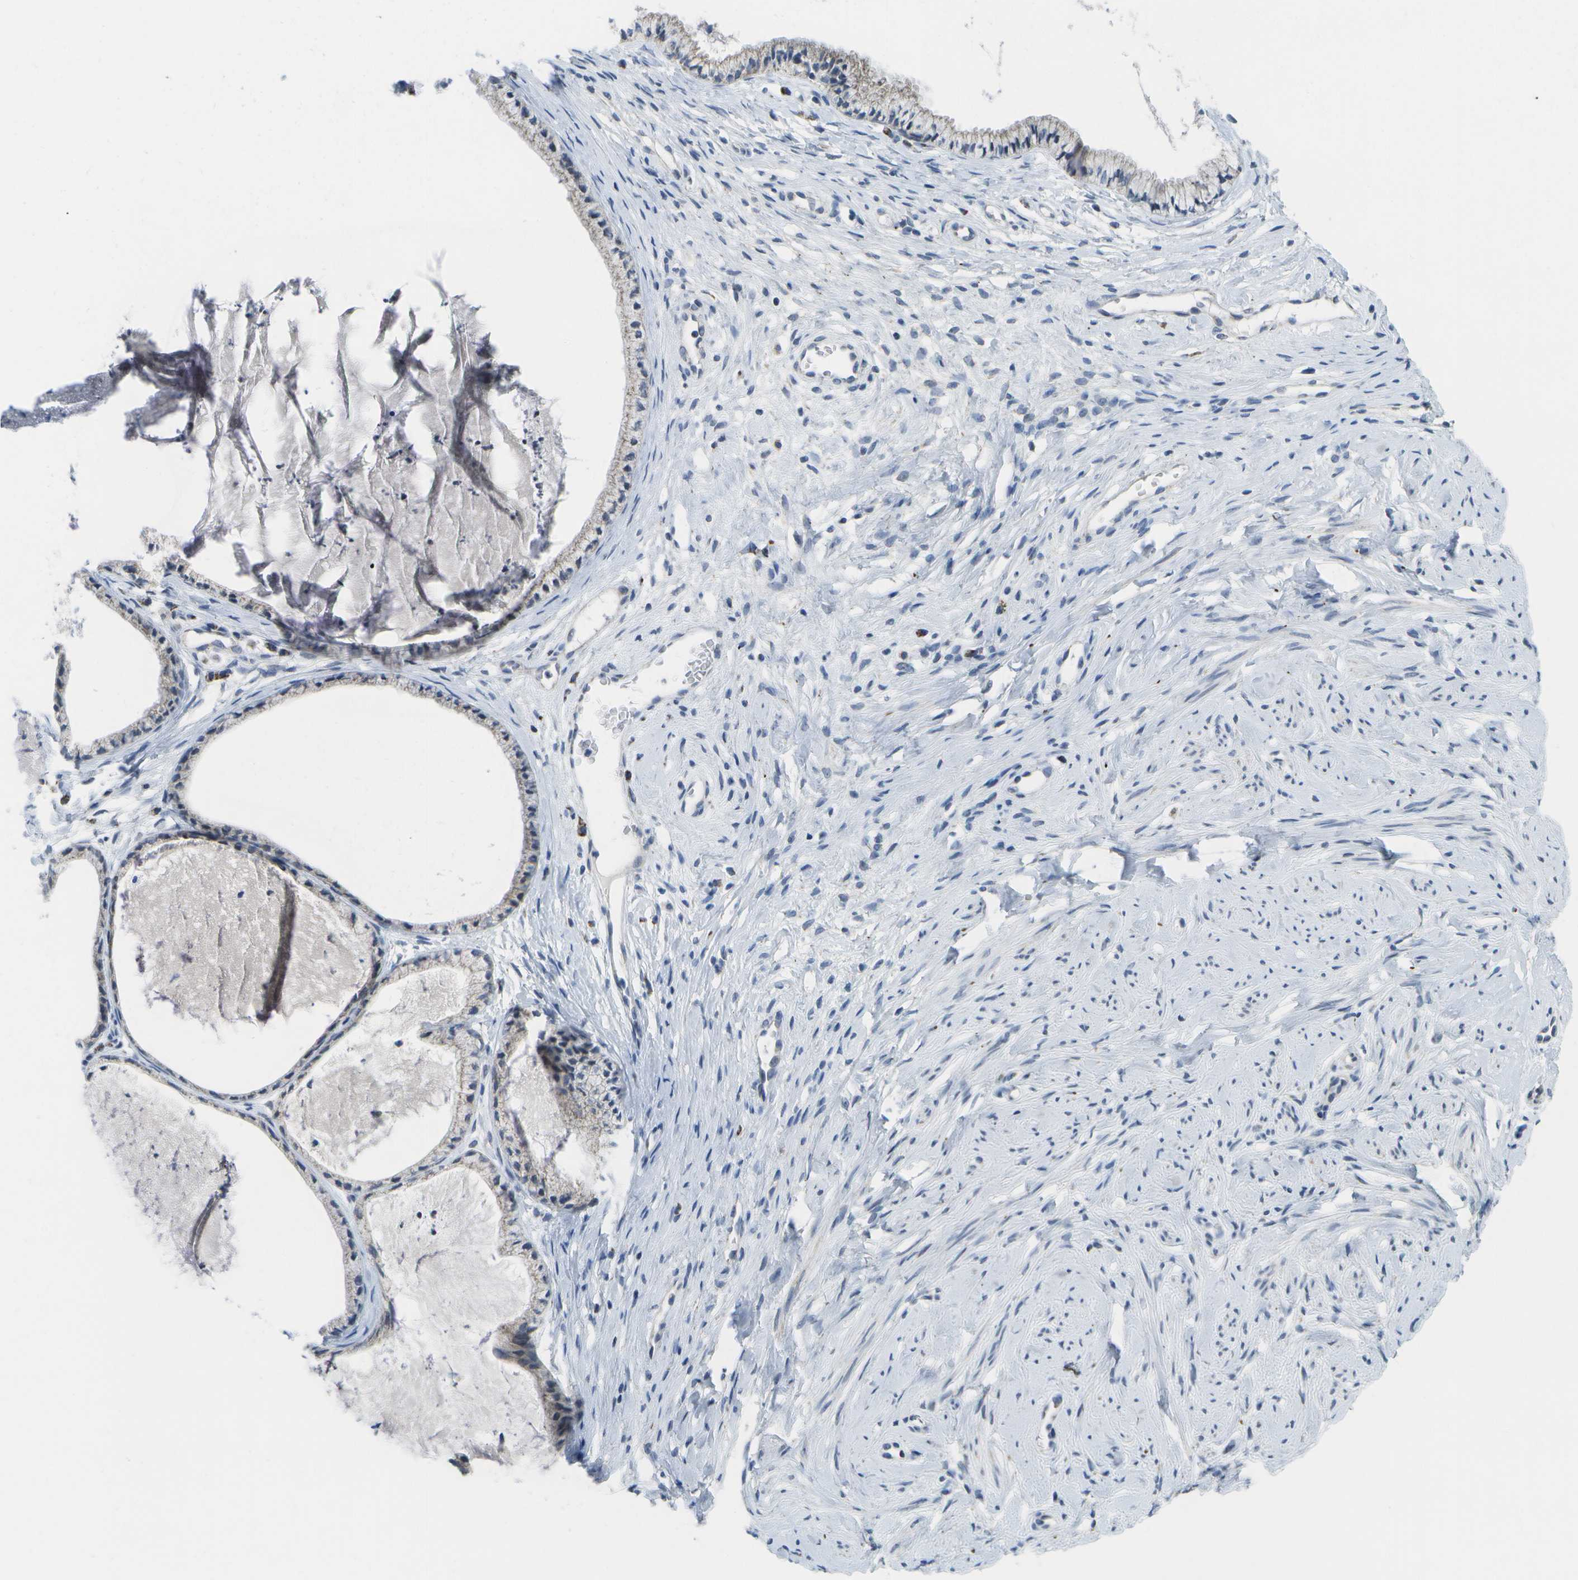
{"staining": {"intensity": "weak", "quantity": "<25%", "location": "cytoplasmic/membranous"}, "tissue": "cervix", "cell_type": "Glandular cells", "image_type": "normal", "snomed": [{"axis": "morphology", "description": "Normal tissue, NOS"}, {"axis": "topography", "description": "Cervix"}], "caption": "Glandular cells show no significant protein expression in normal cervix.", "gene": "TMEM223", "patient": {"sex": "female", "age": 77}}